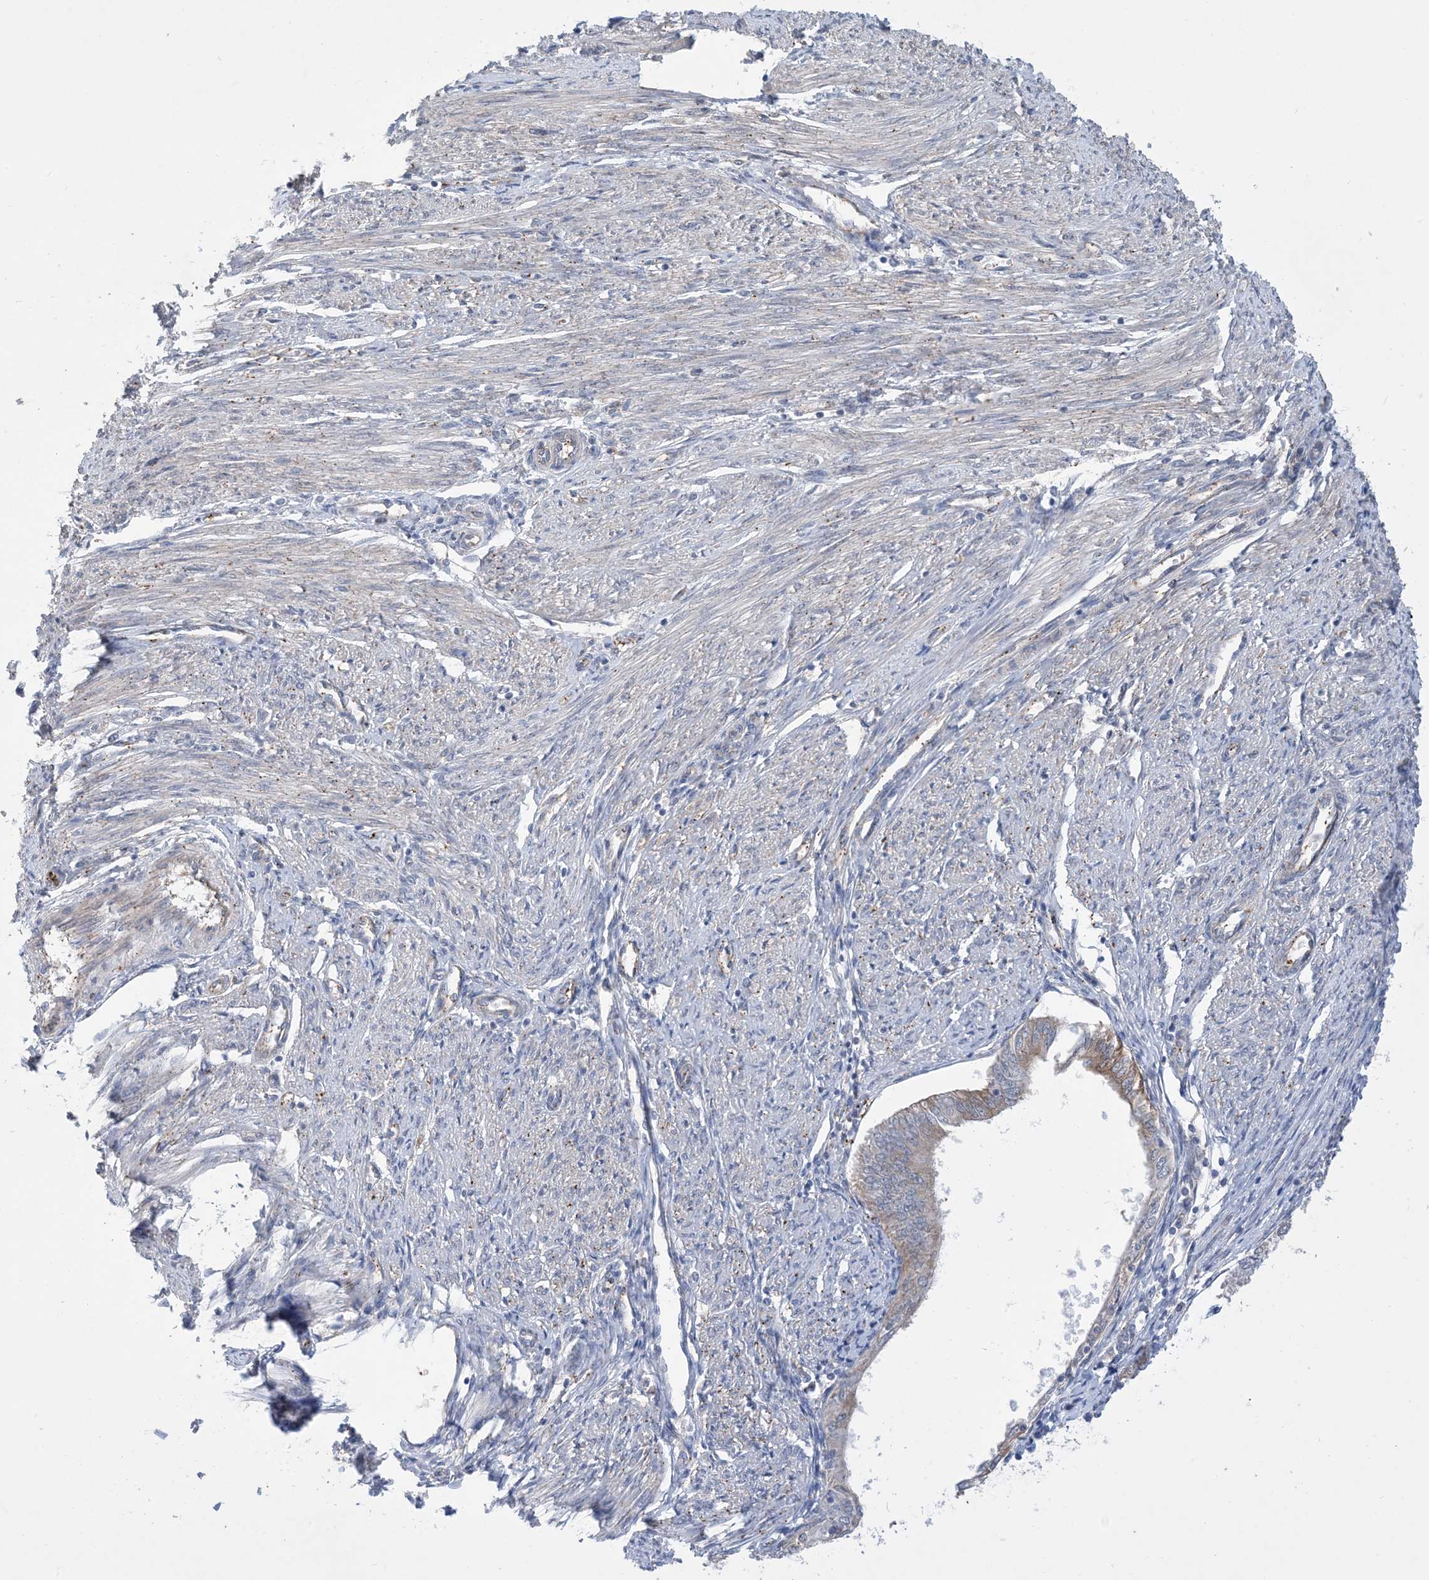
{"staining": {"intensity": "weak", "quantity": "<25%", "location": "cytoplasmic/membranous"}, "tissue": "endometrial cancer", "cell_type": "Tumor cells", "image_type": "cancer", "snomed": [{"axis": "morphology", "description": "Adenocarcinoma, NOS"}, {"axis": "topography", "description": "Endometrium"}], "caption": "DAB (3,3'-diaminobenzidine) immunohistochemical staining of human endometrial cancer demonstrates no significant expression in tumor cells. (Stains: DAB (3,3'-diaminobenzidine) immunohistochemistry (IHC) with hematoxylin counter stain, Microscopy: brightfield microscopy at high magnification).", "gene": "EHBP1", "patient": {"sex": "female", "age": 58}}